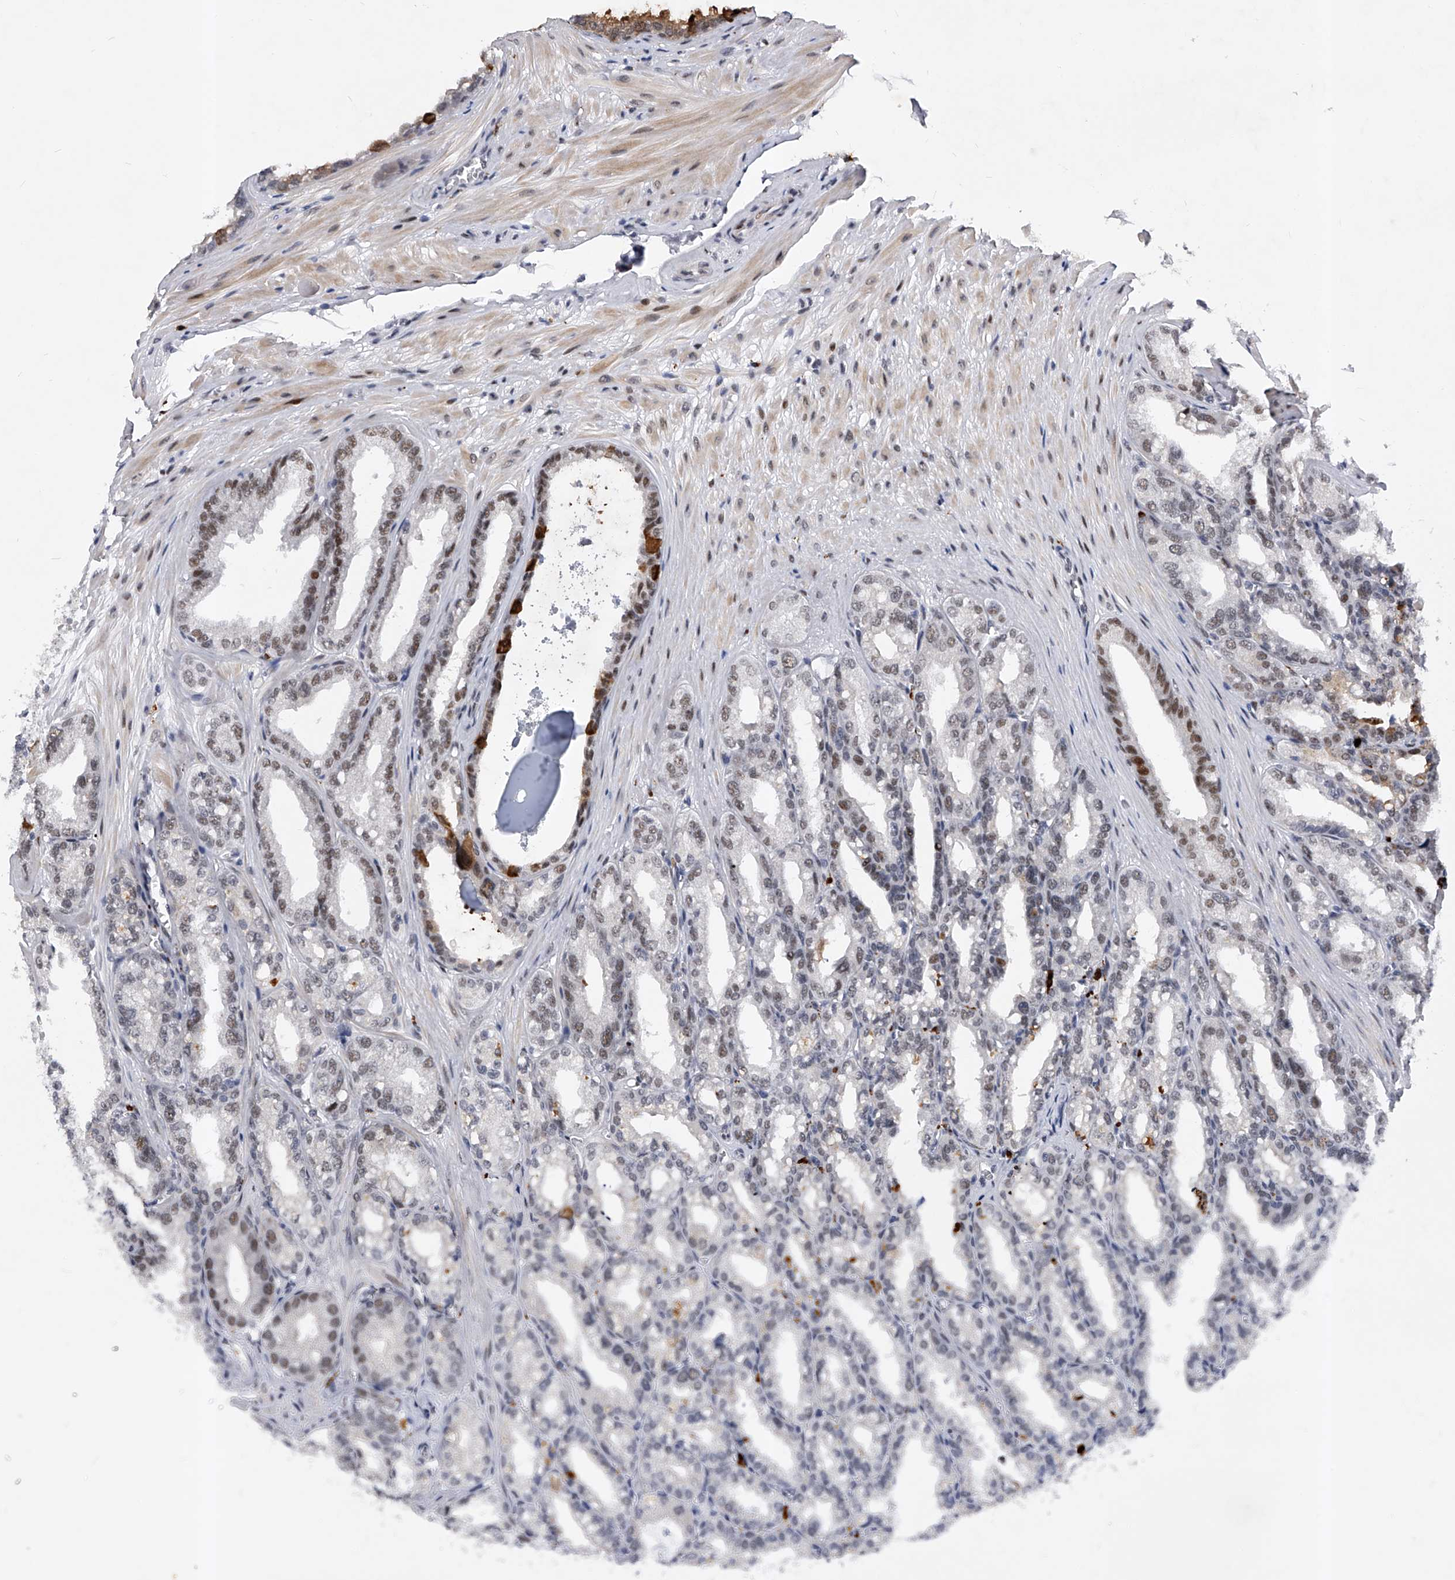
{"staining": {"intensity": "moderate", "quantity": ">75%", "location": "nuclear"}, "tissue": "seminal vesicle", "cell_type": "Glandular cells", "image_type": "normal", "snomed": [{"axis": "morphology", "description": "Normal tissue, NOS"}, {"axis": "topography", "description": "Prostate"}, {"axis": "topography", "description": "Seminal veicle"}], "caption": "Seminal vesicle stained for a protein (brown) reveals moderate nuclear positive expression in about >75% of glandular cells.", "gene": "TESK2", "patient": {"sex": "male", "age": 51}}